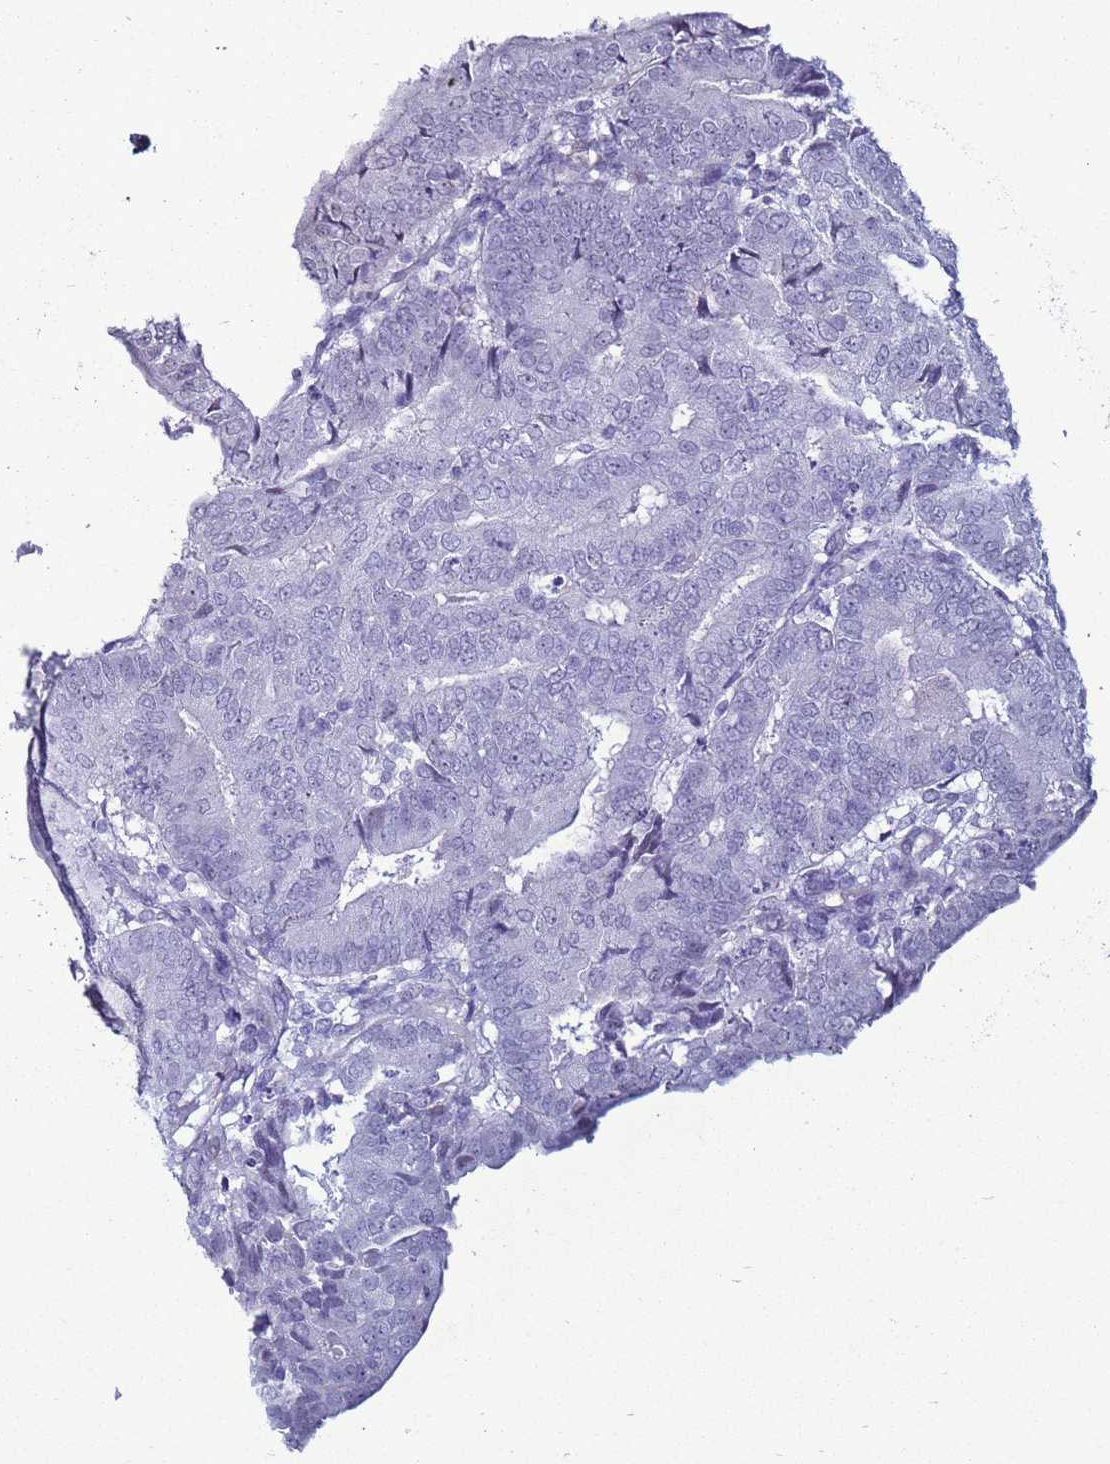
{"staining": {"intensity": "negative", "quantity": "none", "location": "none"}, "tissue": "endometrial cancer", "cell_type": "Tumor cells", "image_type": "cancer", "snomed": [{"axis": "morphology", "description": "Adenocarcinoma, NOS"}, {"axis": "topography", "description": "Endometrium"}], "caption": "Immunohistochemistry (IHC) photomicrograph of human adenocarcinoma (endometrial) stained for a protein (brown), which demonstrates no expression in tumor cells.", "gene": "LRRC10B", "patient": {"sex": "female", "age": 70}}